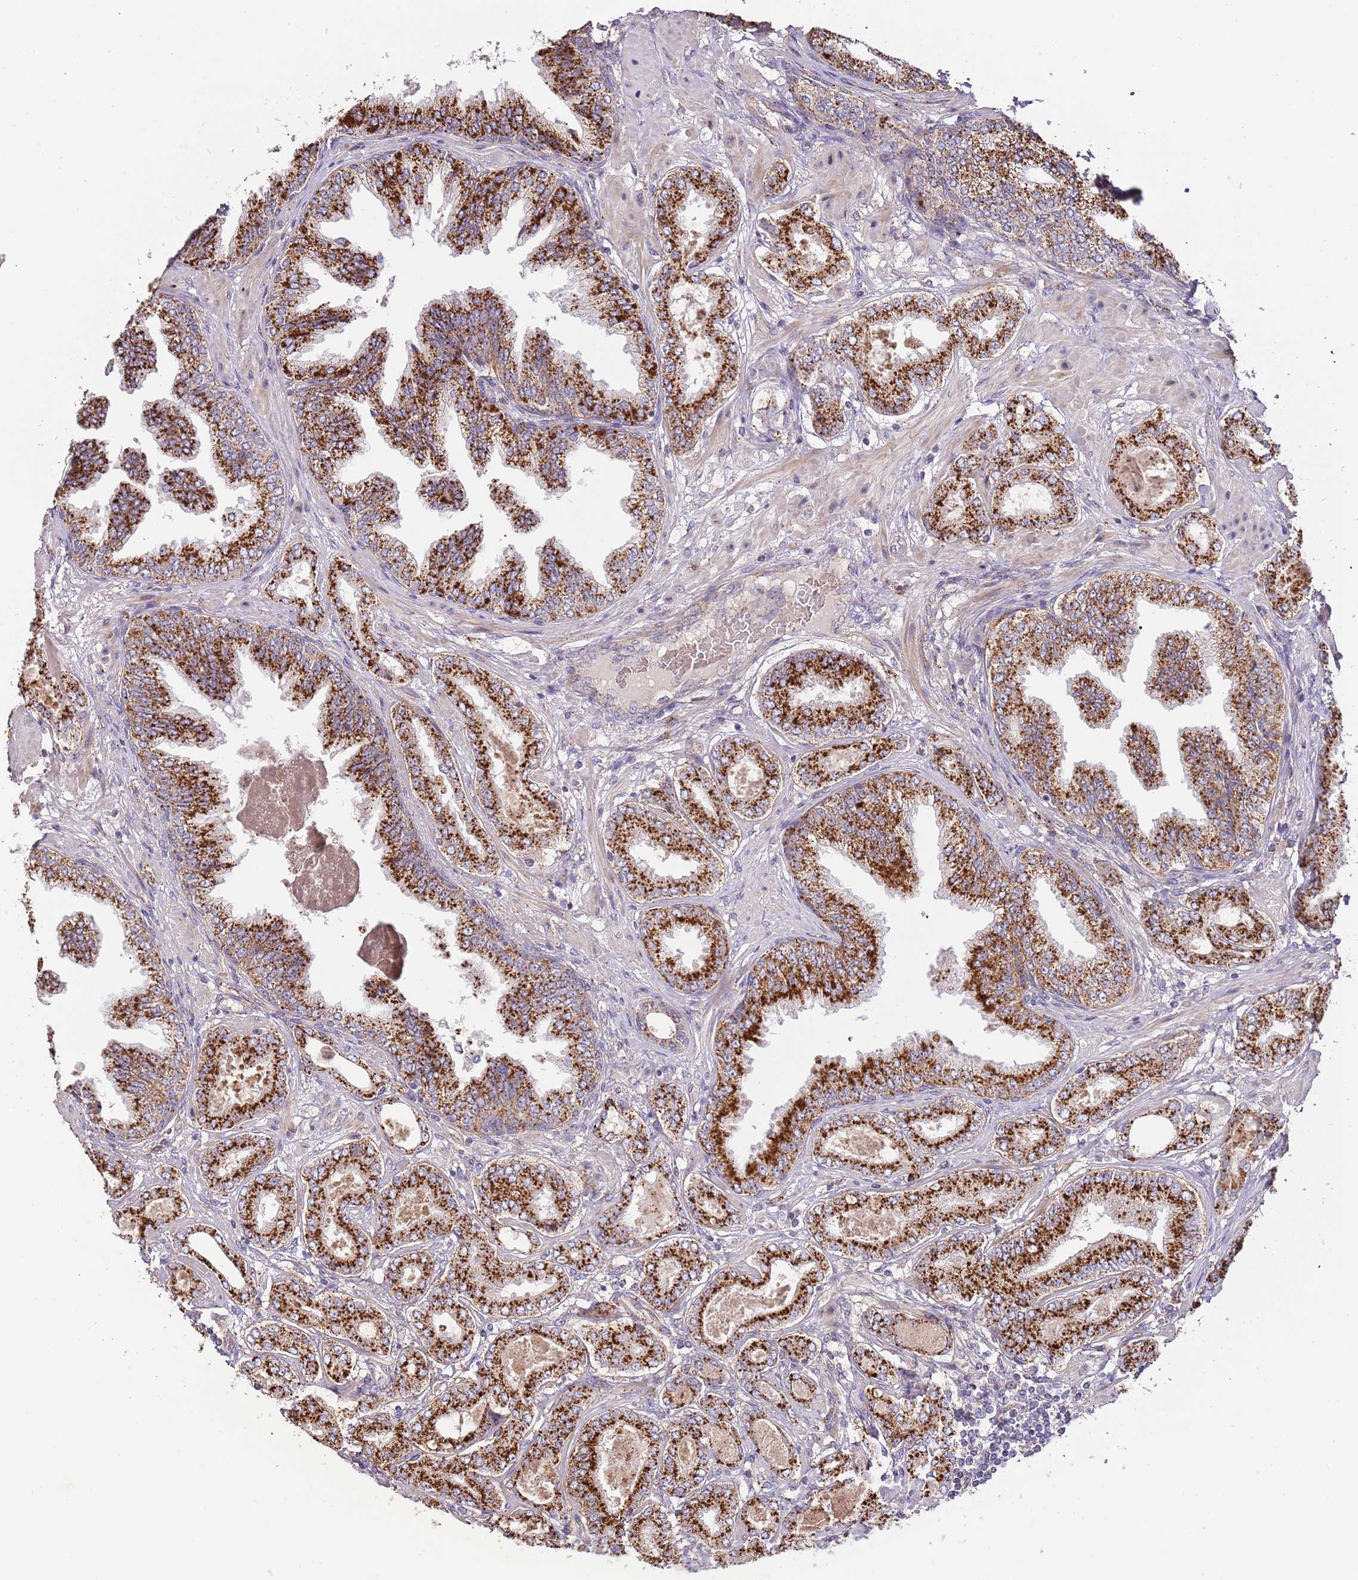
{"staining": {"intensity": "strong", "quantity": ">75%", "location": "cytoplasmic/membranous"}, "tissue": "prostate cancer", "cell_type": "Tumor cells", "image_type": "cancer", "snomed": [{"axis": "morphology", "description": "Adenocarcinoma, Low grade"}, {"axis": "topography", "description": "Prostate"}], "caption": "About >75% of tumor cells in prostate cancer (adenocarcinoma (low-grade)) reveal strong cytoplasmic/membranous protein staining as visualized by brown immunohistochemical staining.", "gene": "DOCK6", "patient": {"sex": "male", "age": 63}}